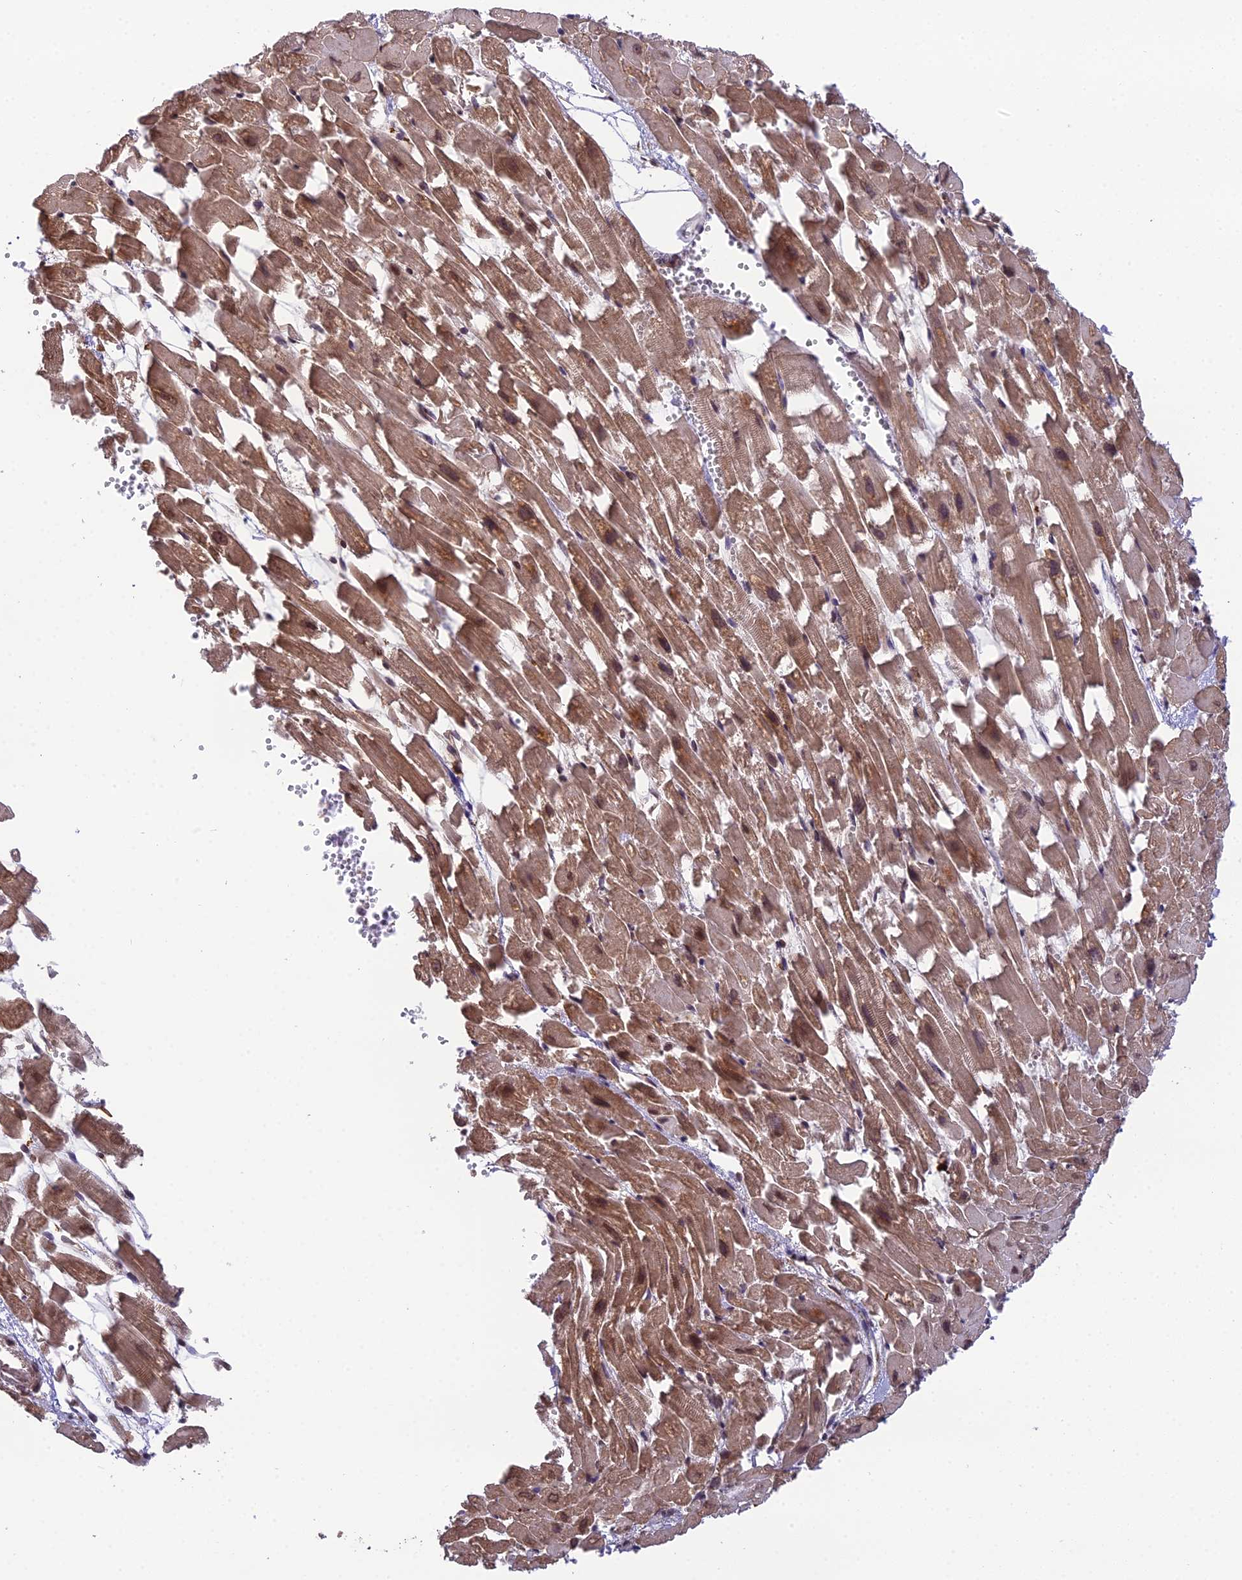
{"staining": {"intensity": "strong", "quantity": "25%-75%", "location": "cytoplasmic/membranous,nuclear"}, "tissue": "heart muscle", "cell_type": "Cardiomyocytes", "image_type": "normal", "snomed": [{"axis": "morphology", "description": "Normal tissue, NOS"}, {"axis": "topography", "description": "Heart"}], "caption": "Immunohistochemical staining of normal human heart muscle displays high levels of strong cytoplasmic/membranous,nuclear positivity in about 25%-75% of cardiomyocytes. (Brightfield microscopy of DAB IHC at high magnification).", "gene": "CYP2R1", "patient": {"sex": "female", "age": 64}}